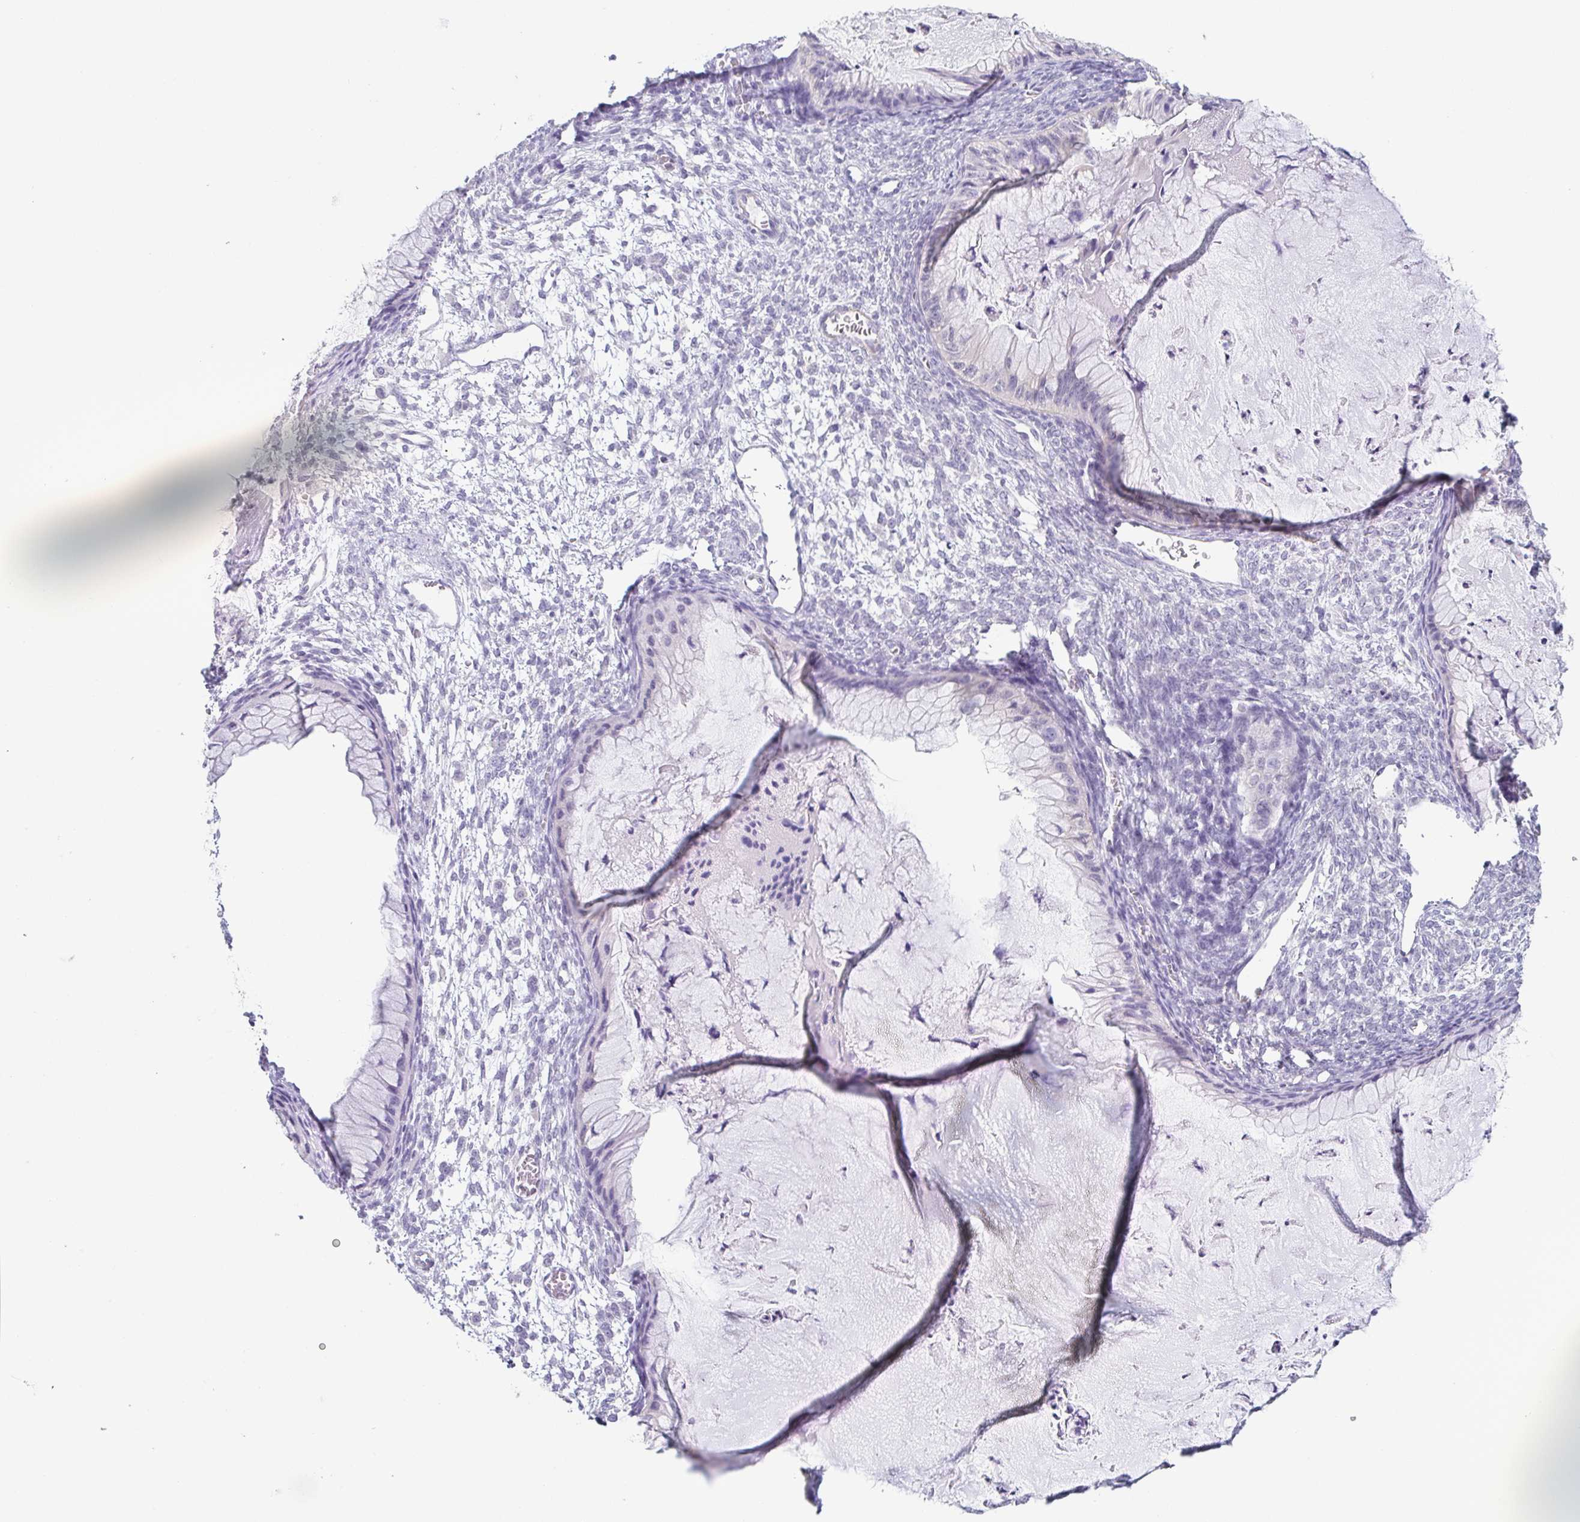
{"staining": {"intensity": "negative", "quantity": "none", "location": "none"}, "tissue": "ovarian cancer", "cell_type": "Tumor cells", "image_type": "cancer", "snomed": [{"axis": "morphology", "description": "Cystadenocarcinoma, mucinous, NOS"}, {"axis": "topography", "description": "Ovary"}], "caption": "Immunohistochemistry photomicrograph of neoplastic tissue: ovarian cancer (mucinous cystadenocarcinoma) stained with DAB (3,3'-diaminobenzidine) demonstrates no significant protein expression in tumor cells.", "gene": "COL17A1", "patient": {"sex": "female", "age": 72}}